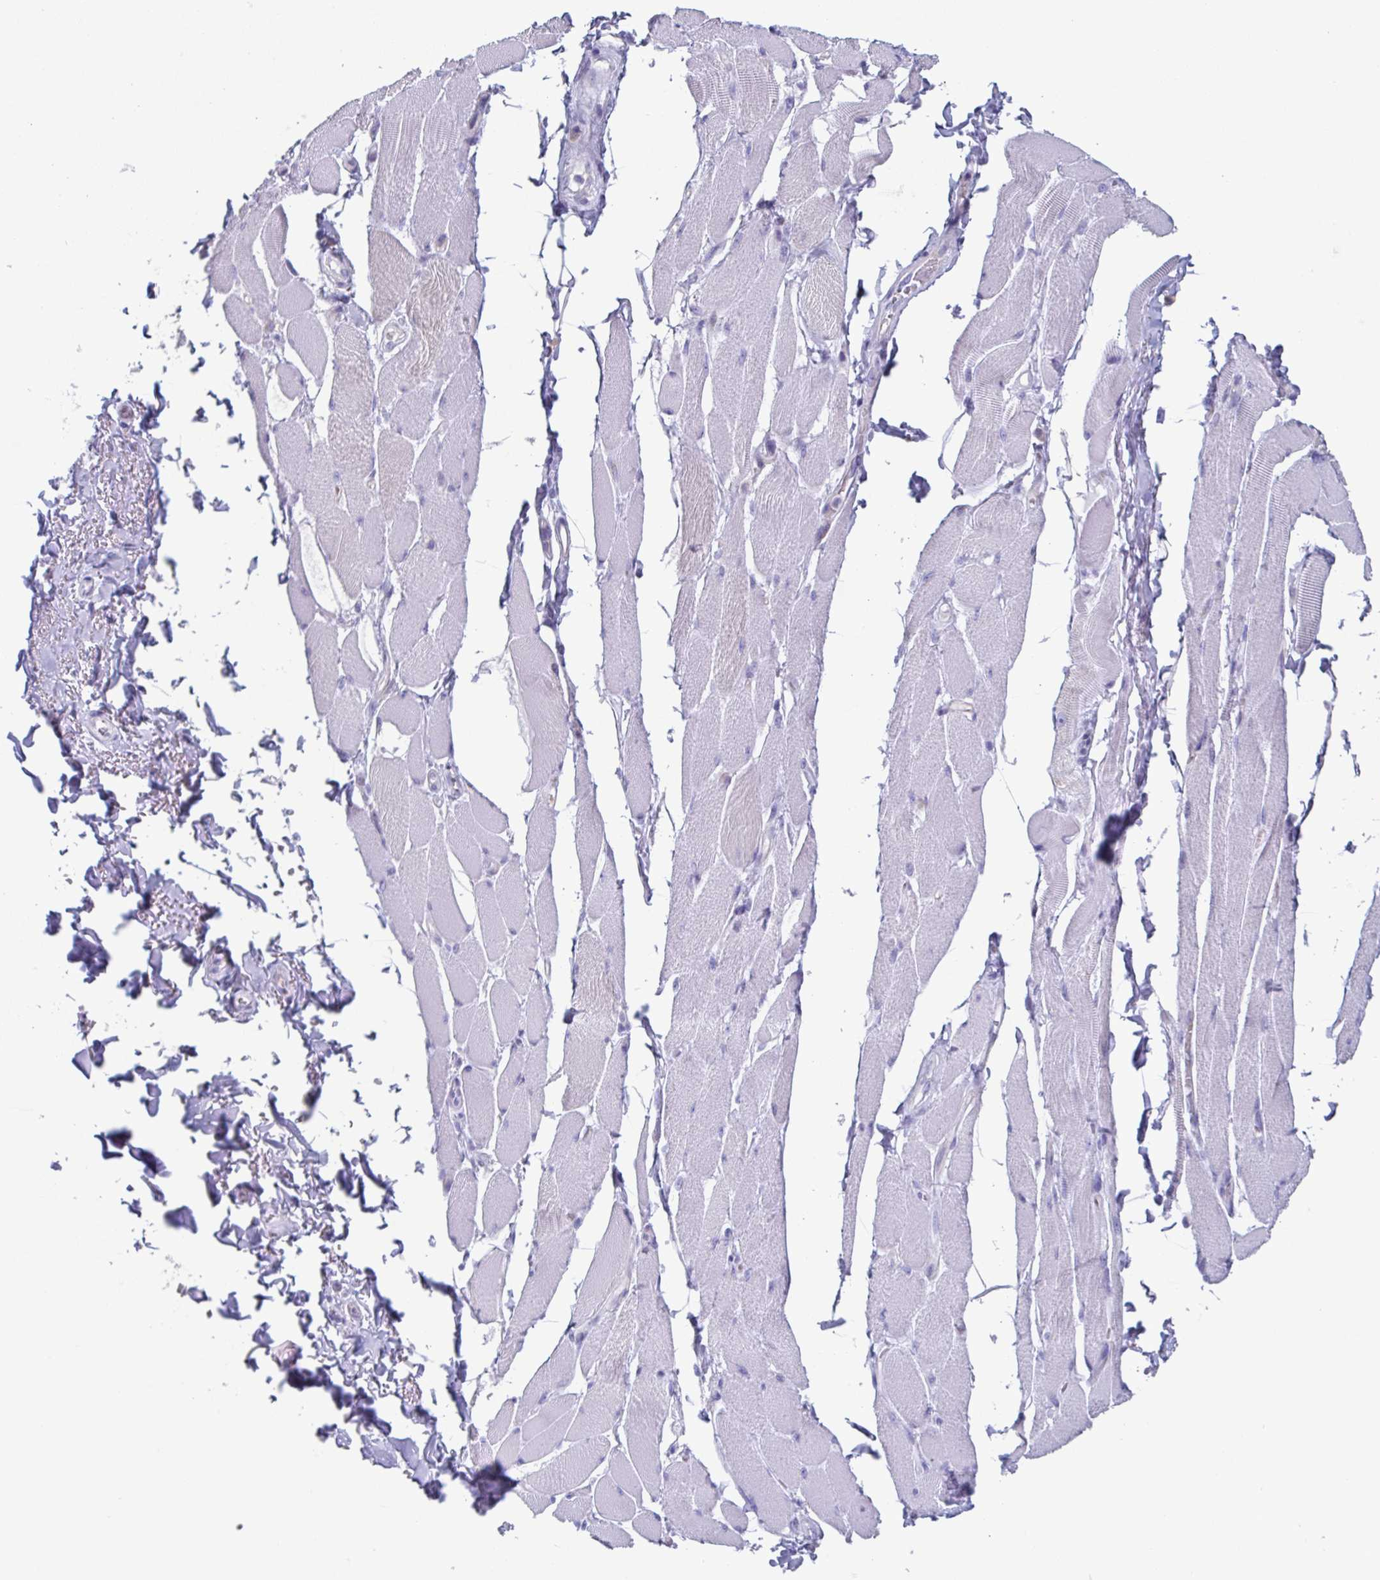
{"staining": {"intensity": "negative", "quantity": "none", "location": "none"}, "tissue": "skeletal muscle", "cell_type": "Myocytes", "image_type": "normal", "snomed": [{"axis": "morphology", "description": "Normal tissue, NOS"}, {"axis": "topography", "description": "Skeletal muscle"}, {"axis": "topography", "description": "Anal"}, {"axis": "topography", "description": "Peripheral nerve tissue"}], "caption": "Histopathology image shows no protein expression in myocytes of unremarkable skeletal muscle. (DAB IHC visualized using brightfield microscopy, high magnification).", "gene": "LYRM2", "patient": {"sex": "male", "age": 53}}